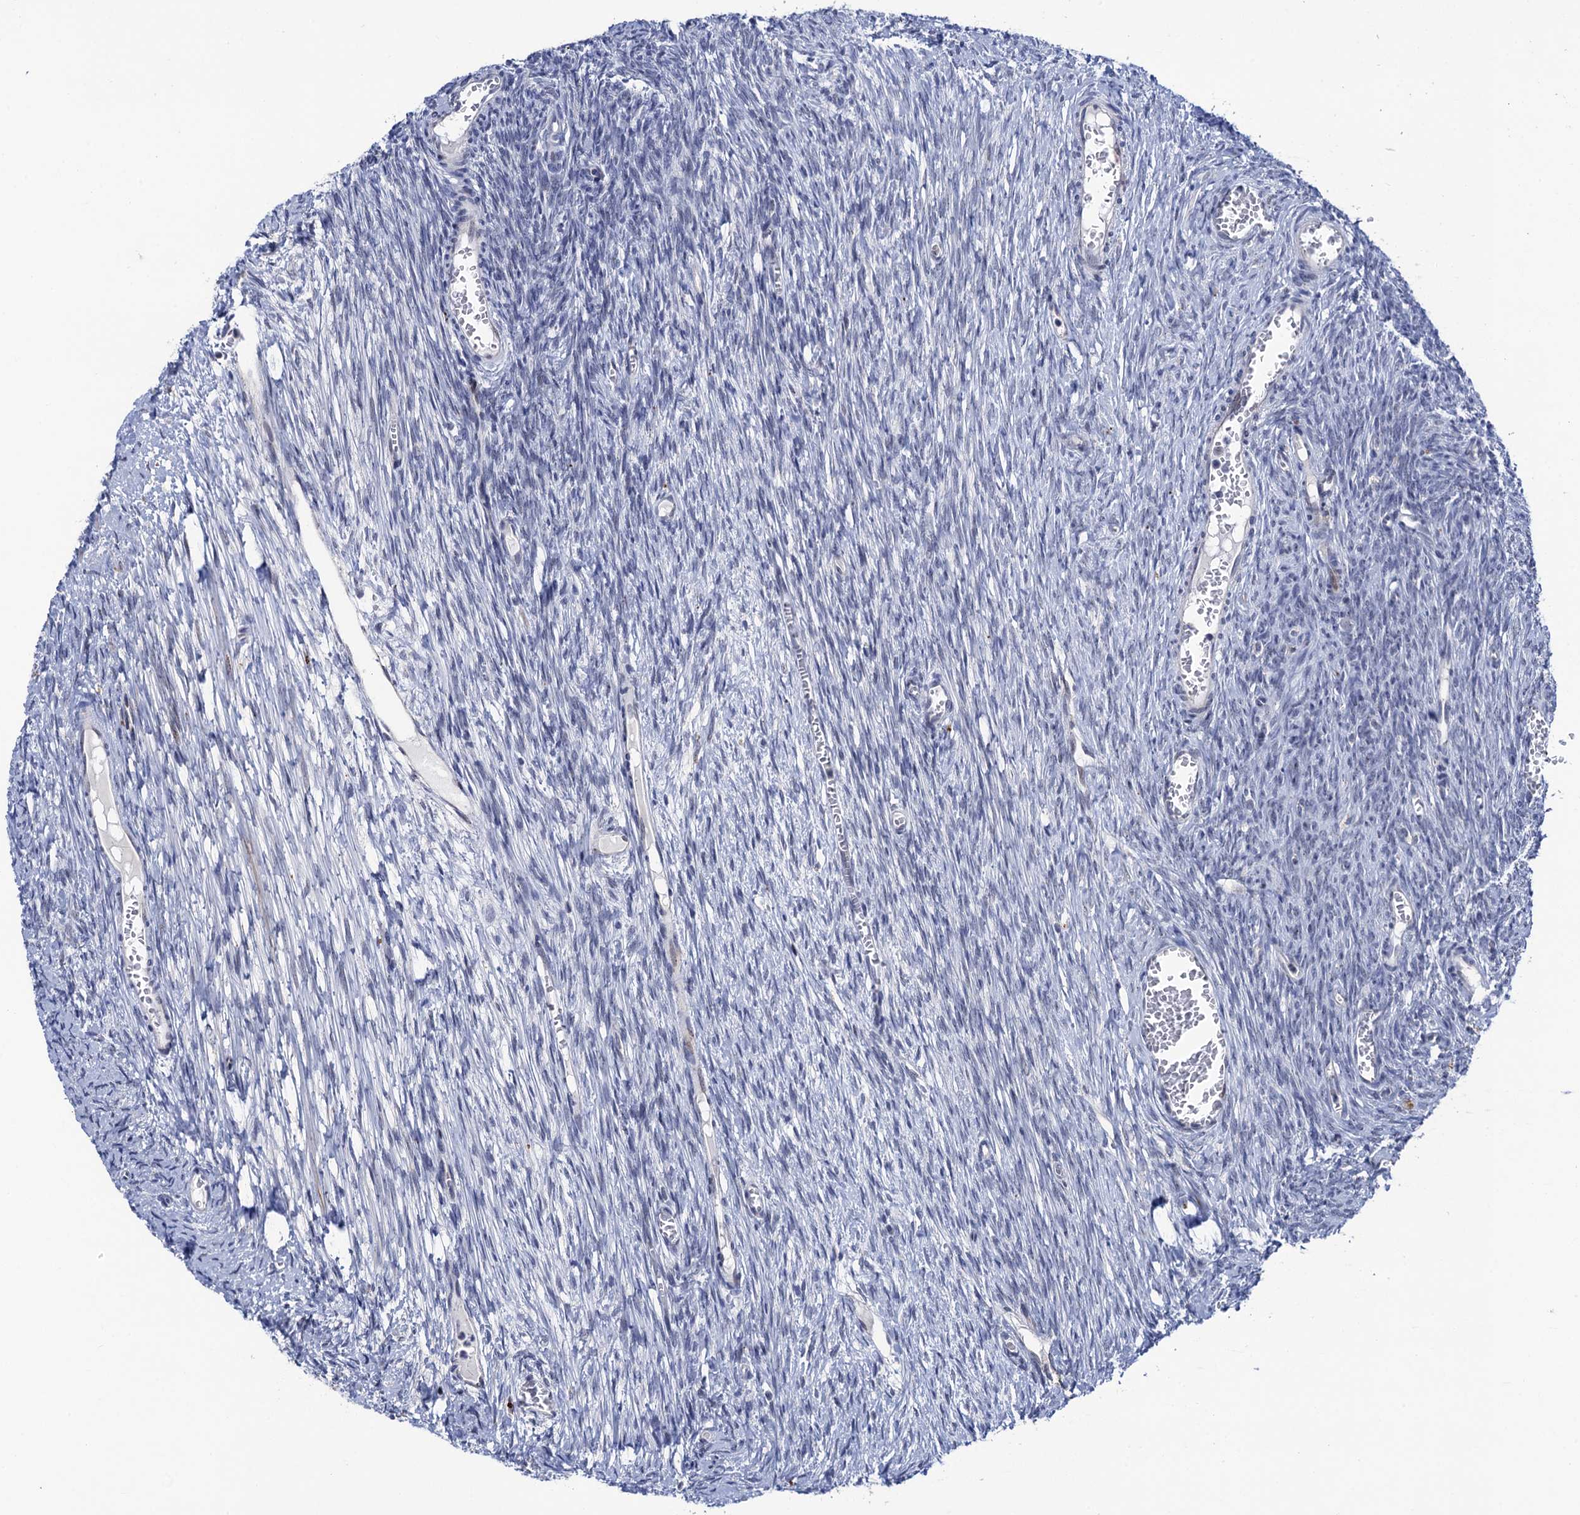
{"staining": {"intensity": "weak", "quantity": "25%-75%", "location": "cytoplasmic/membranous"}, "tissue": "ovary", "cell_type": "Follicle cells", "image_type": "normal", "snomed": [{"axis": "morphology", "description": "Normal tissue, NOS"}, {"axis": "topography", "description": "Ovary"}], "caption": "Immunohistochemical staining of normal human ovary shows low levels of weak cytoplasmic/membranous staining in approximately 25%-75% of follicle cells. (IHC, brightfield microscopy, high magnification).", "gene": "THAP2", "patient": {"sex": "female", "age": 44}}